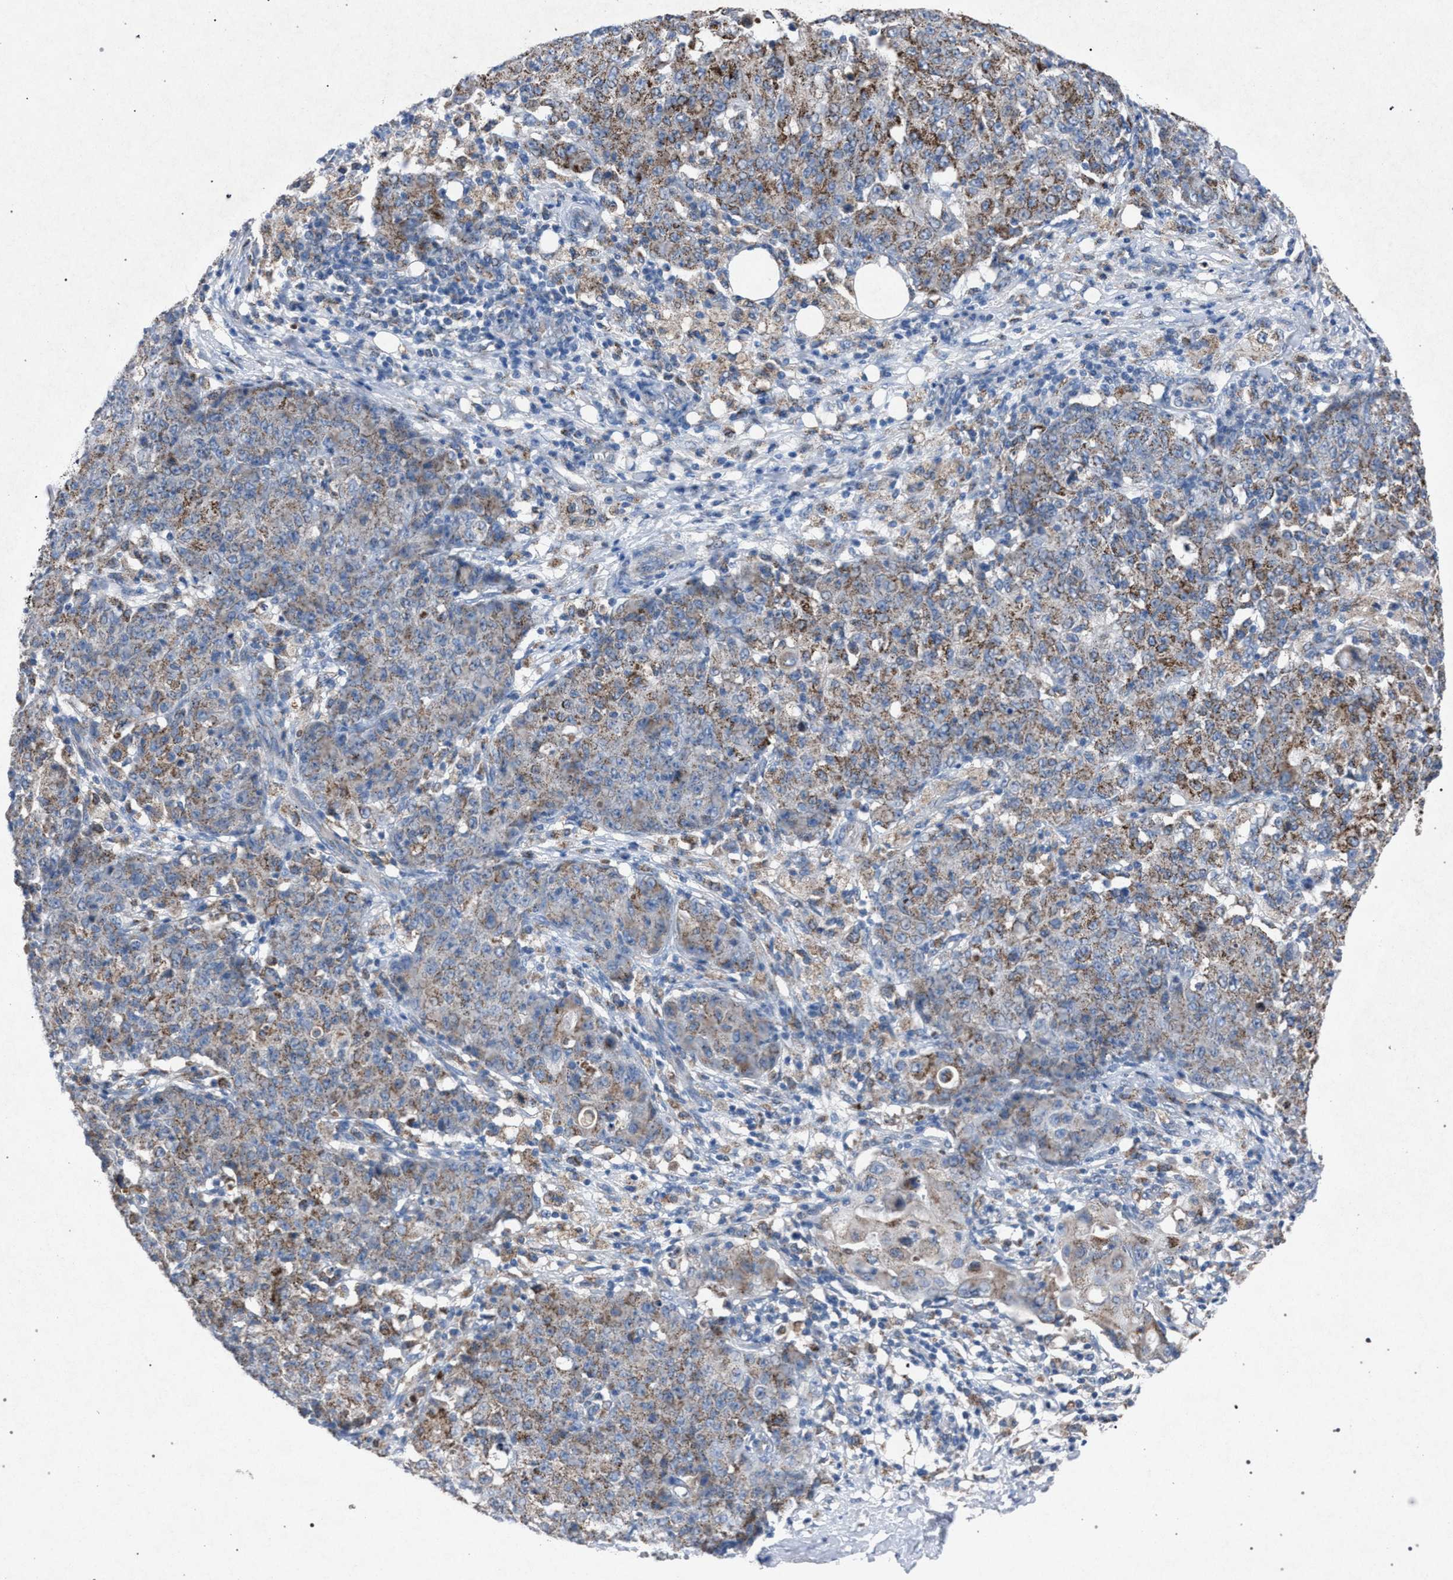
{"staining": {"intensity": "moderate", "quantity": ">75%", "location": "cytoplasmic/membranous"}, "tissue": "ovarian cancer", "cell_type": "Tumor cells", "image_type": "cancer", "snomed": [{"axis": "morphology", "description": "Carcinoma, endometroid"}, {"axis": "topography", "description": "Ovary"}], "caption": "Immunohistochemical staining of ovarian cancer shows moderate cytoplasmic/membranous protein expression in approximately >75% of tumor cells.", "gene": "HSD17B4", "patient": {"sex": "female", "age": 42}}